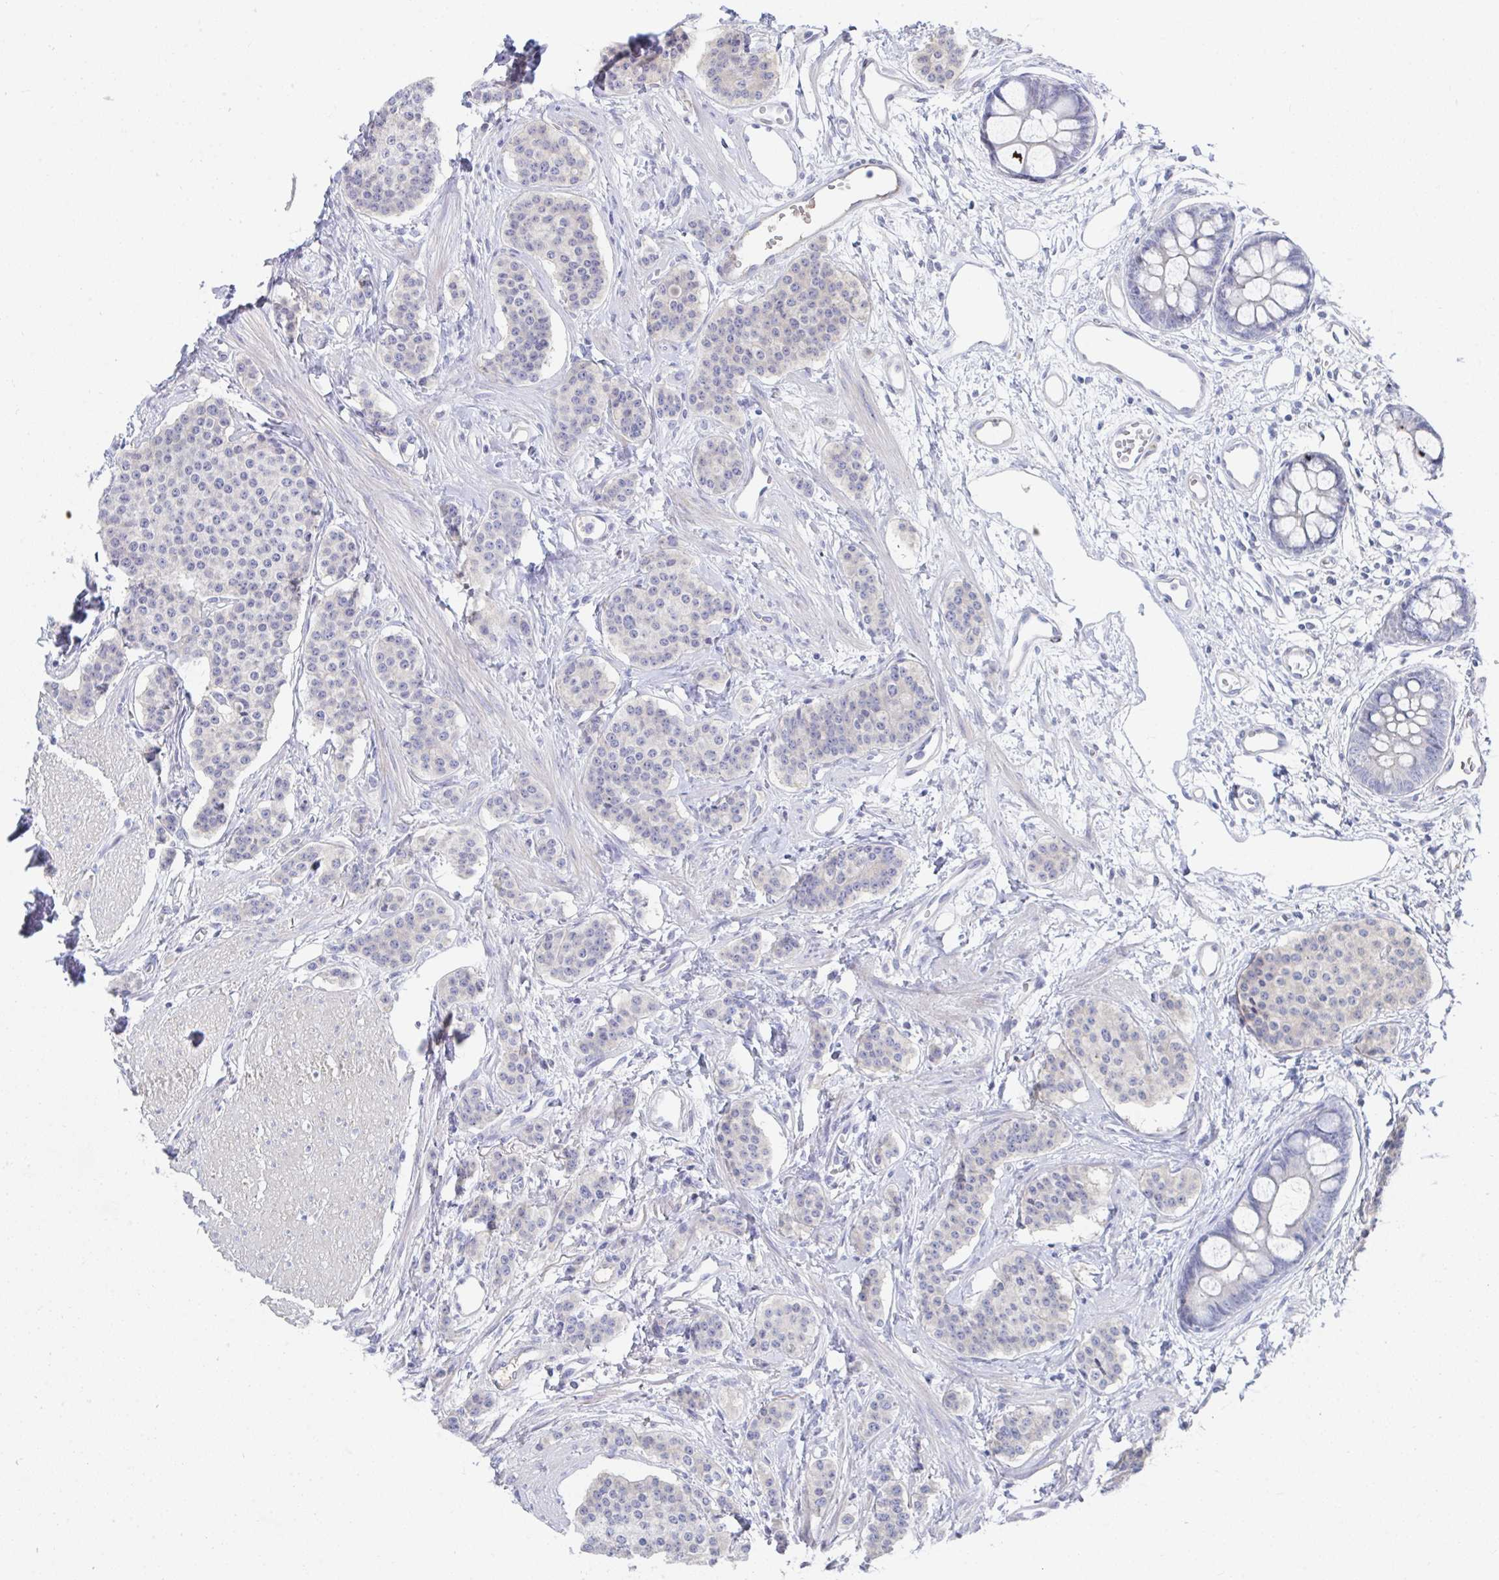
{"staining": {"intensity": "negative", "quantity": "none", "location": "none"}, "tissue": "carcinoid", "cell_type": "Tumor cells", "image_type": "cancer", "snomed": [{"axis": "morphology", "description": "Carcinoid, malignant, NOS"}, {"axis": "topography", "description": "Small intestine"}], "caption": "Tumor cells are negative for brown protein staining in carcinoid (malignant).", "gene": "TNFAIP6", "patient": {"sex": "female", "age": 64}}